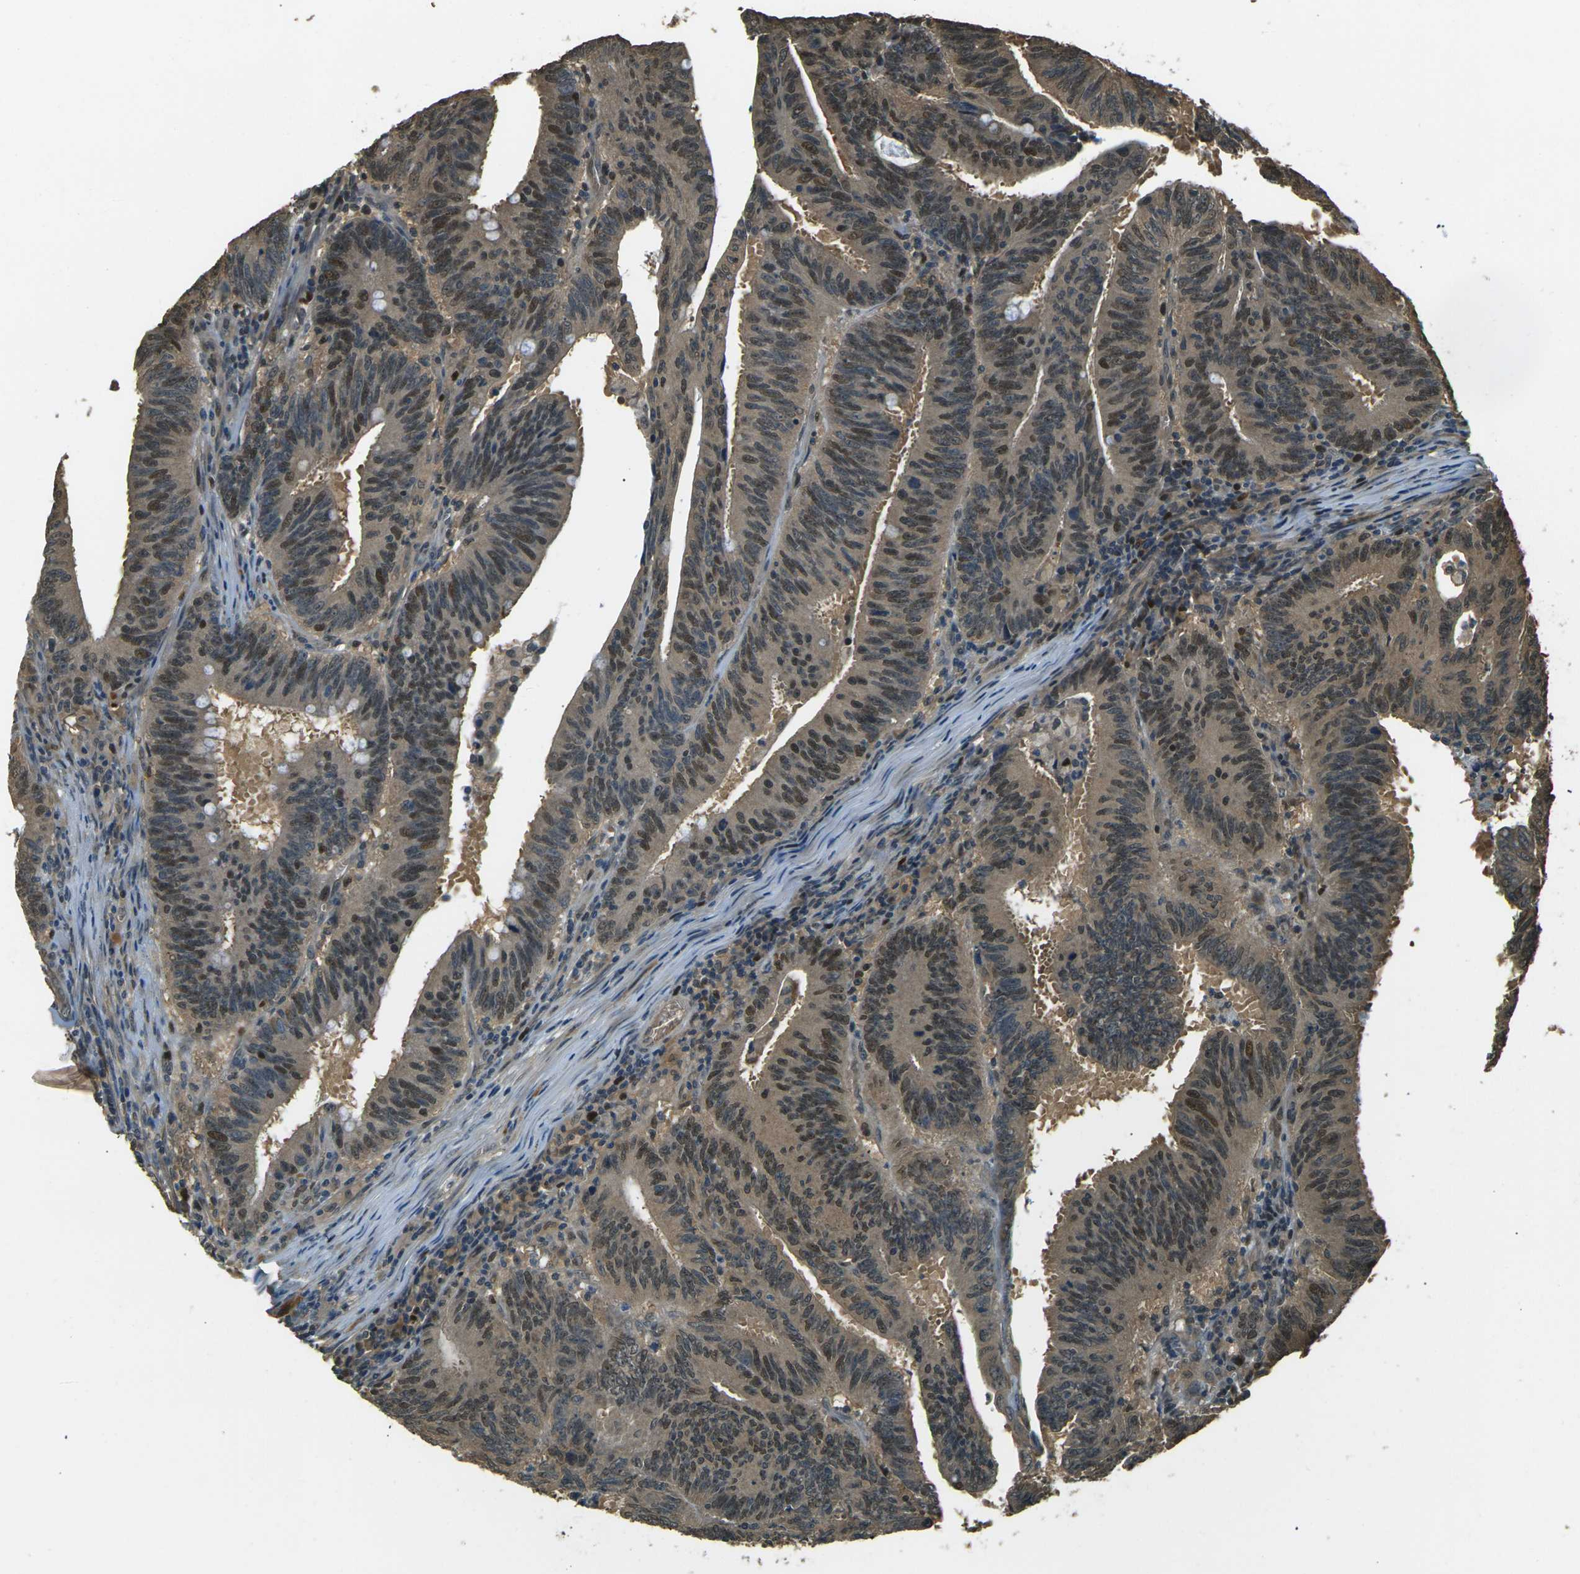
{"staining": {"intensity": "moderate", "quantity": ">75%", "location": "cytoplasmic/membranous,nuclear"}, "tissue": "colorectal cancer", "cell_type": "Tumor cells", "image_type": "cancer", "snomed": [{"axis": "morphology", "description": "Adenocarcinoma, NOS"}, {"axis": "topography", "description": "Colon"}], "caption": "Immunohistochemical staining of colorectal cancer shows medium levels of moderate cytoplasmic/membranous and nuclear positivity in about >75% of tumor cells.", "gene": "TOR1A", "patient": {"sex": "male", "age": 45}}